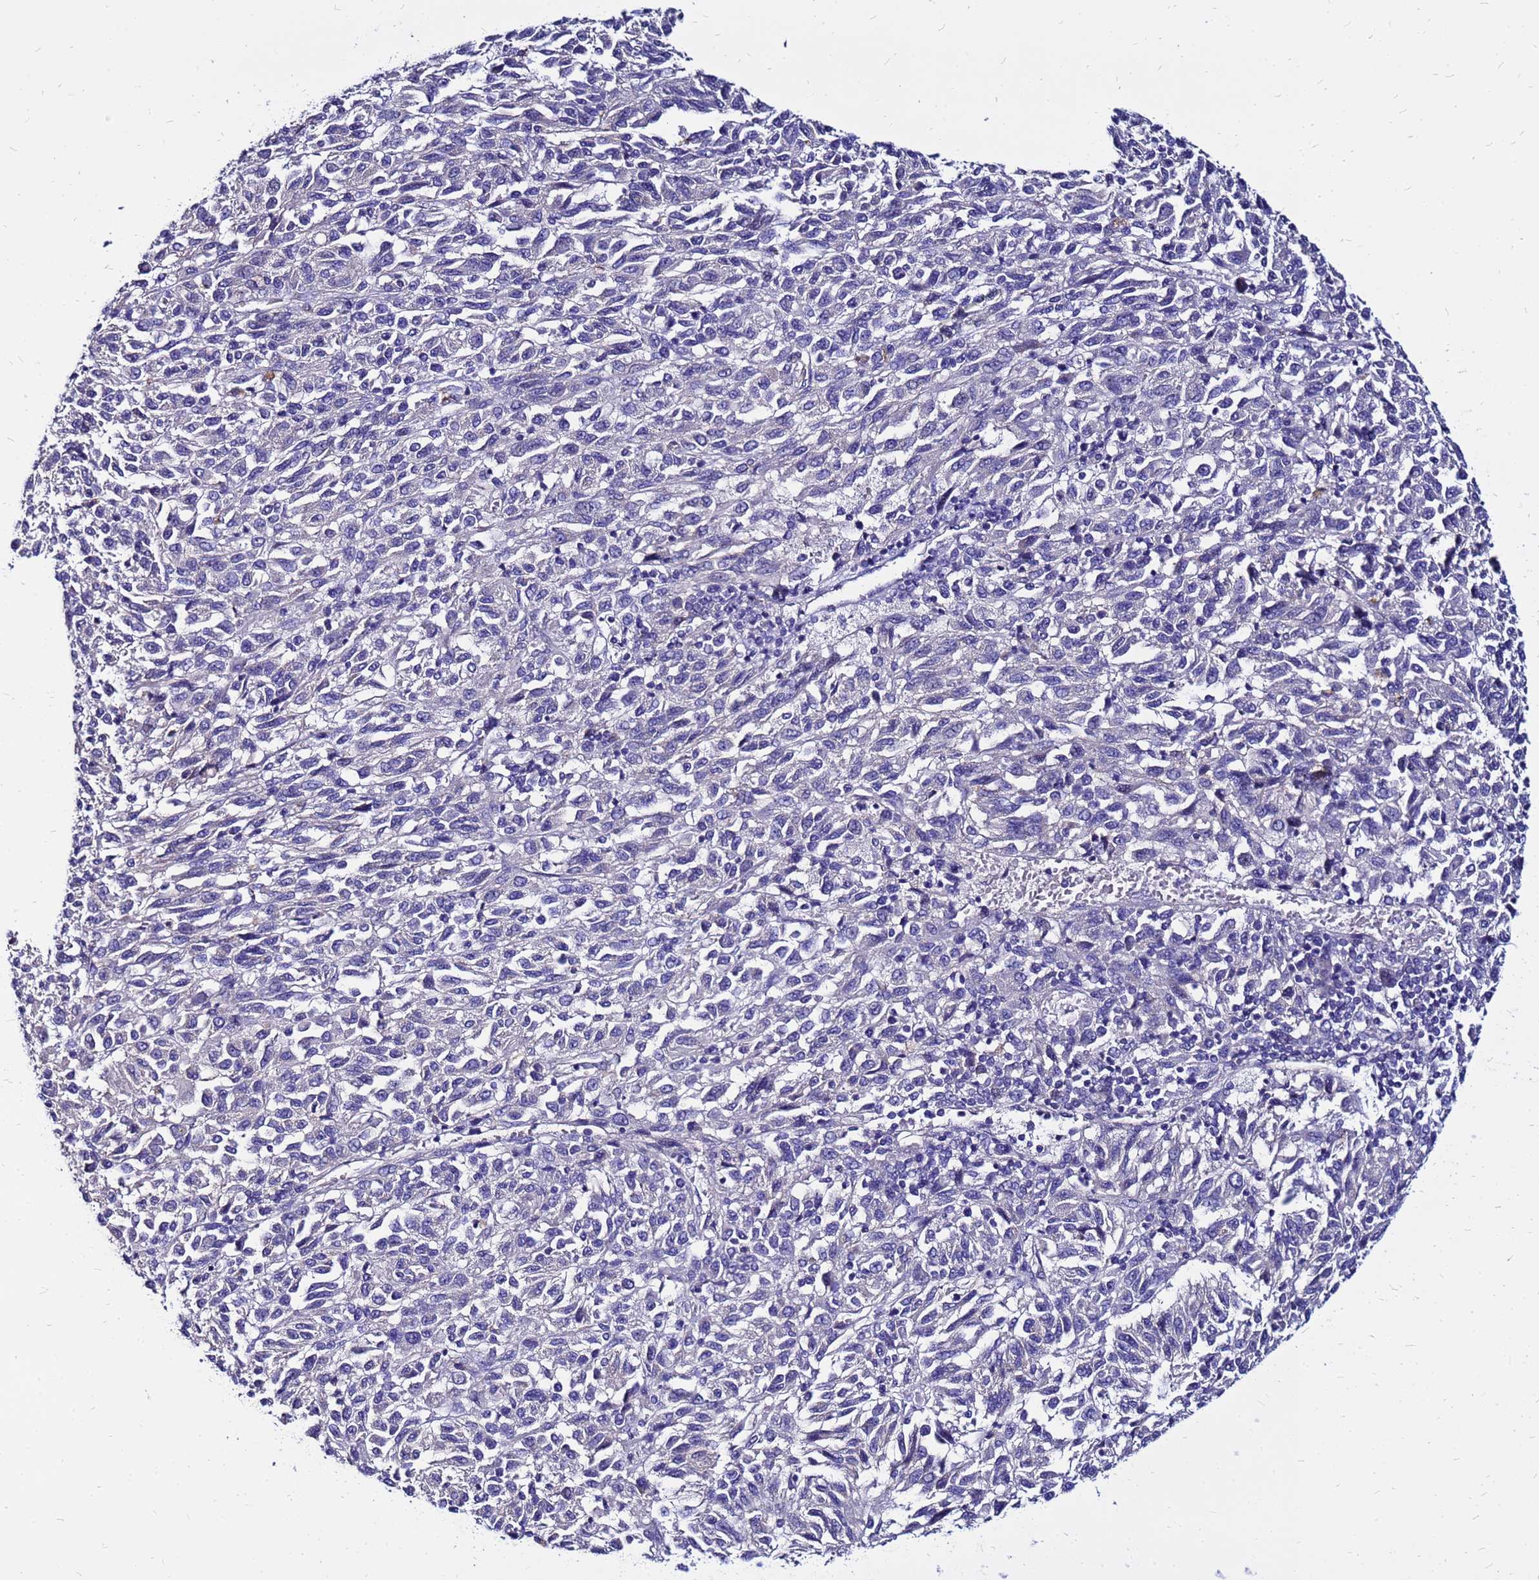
{"staining": {"intensity": "negative", "quantity": "none", "location": "none"}, "tissue": "melanoma", "cell_type": "Tumor cells", "image_type": "cancer", "snomed": [{"axis": "morphology", "description": "Malignant melanoma, Metastatic site"}, {"axis": "topography", "description": "Lung"}], "caption": "Tumor cells show no significant expression in malignant melanoma (metastatic site).", "gene": "ARHGEF5", "patient": {"sex": "male", "age": 64}}